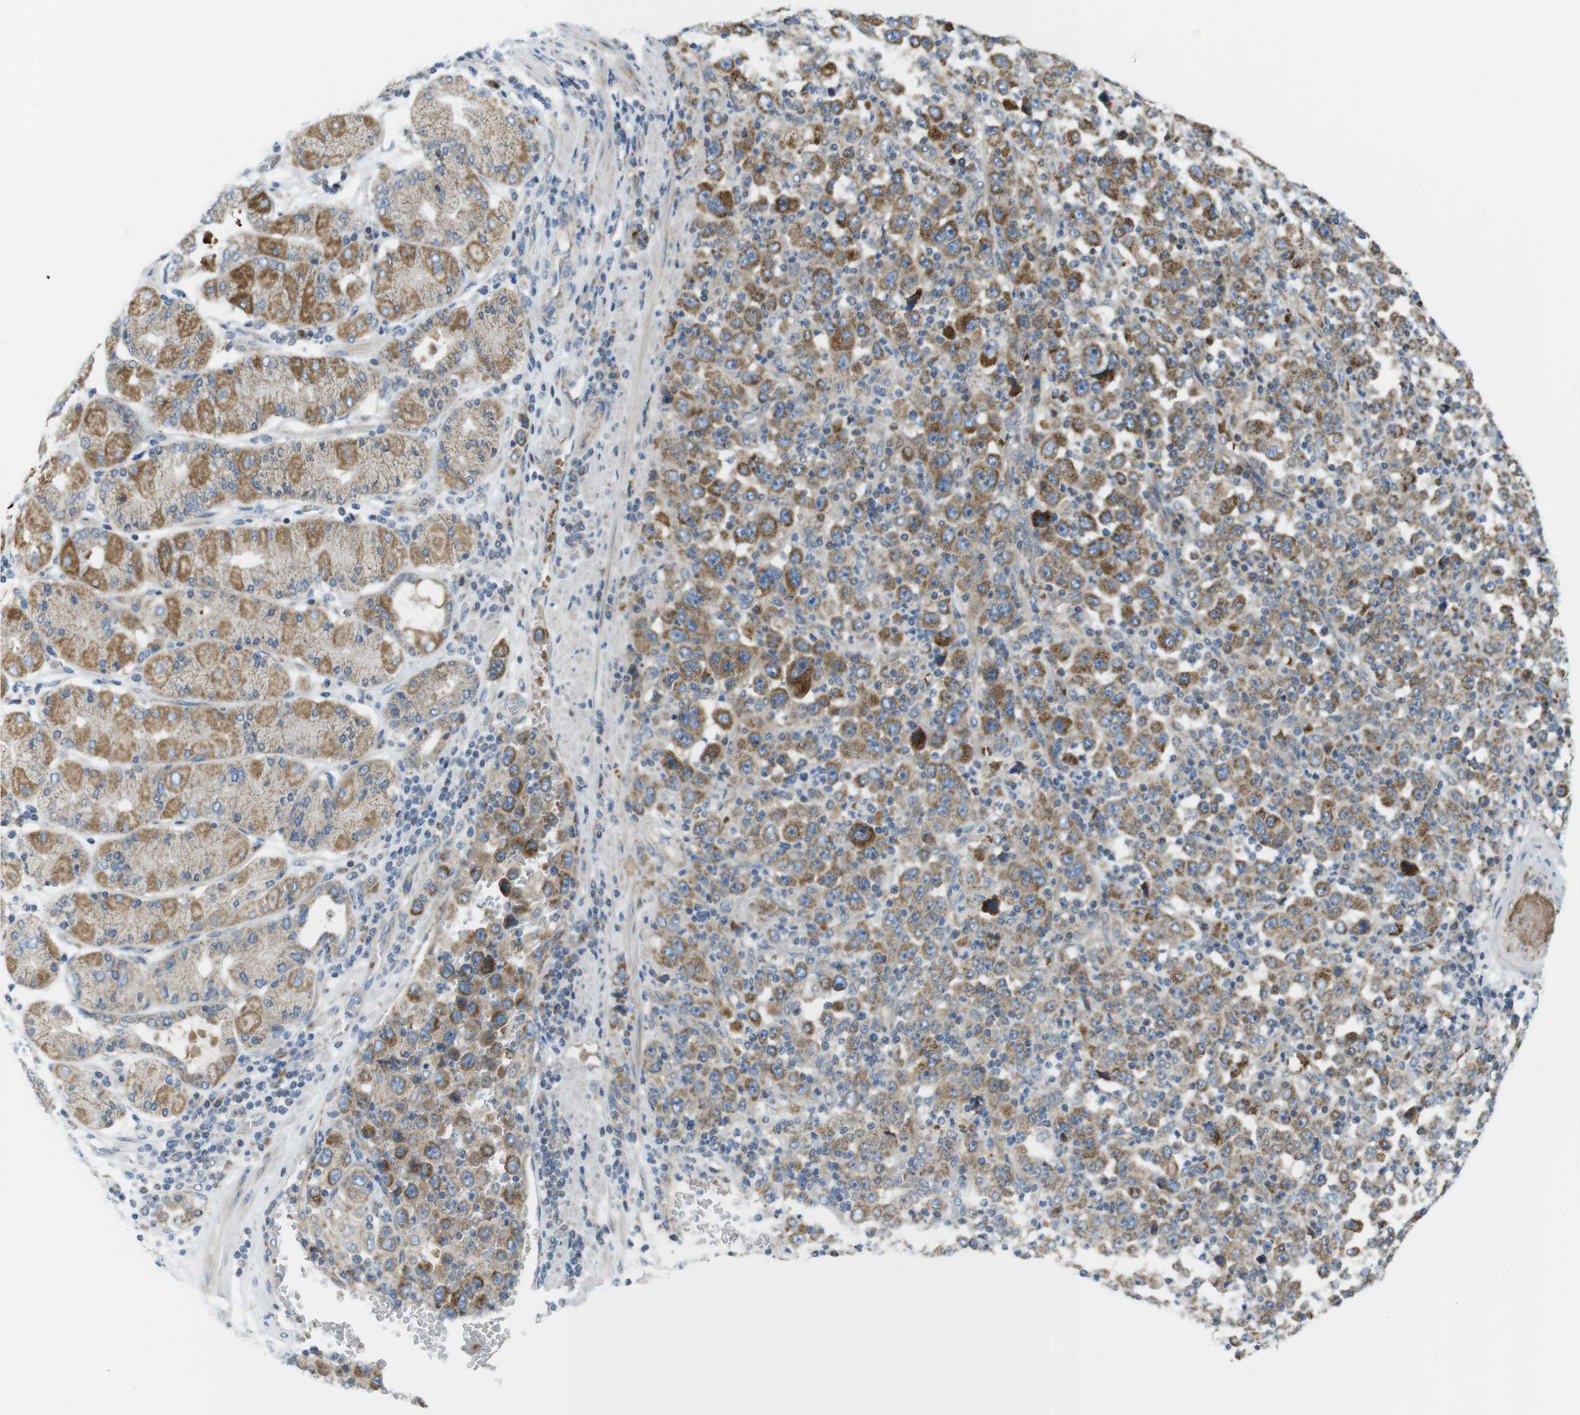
{"staining": {"intensity": "moderate", "quantity": ">75%", "location": "cytoplasmic/membranous"}, "tissue": "stomach cancer", "cell_type": "Tumor cells", "image_type": "cancer", "snomed": [{"axis": "morphology", "description": "Normal tissue, NOS"}, {"axis": "morphology", "description": "Adenocarcinoma, NOS"}, {"axis": "topography", "description": "Stomach, upper"}, {"axis": "topography", "description": "Stomach"}], "caption": "The micrograph demonstrates immunohistochemical staining of adenocarcinoma (stomach). There is moderate cytoplasmic/membranous positivity is appreciated in about >75% of tumor cells.", "gene": "MARCHF1", "patient": {"sex": "male", "age": 59}}